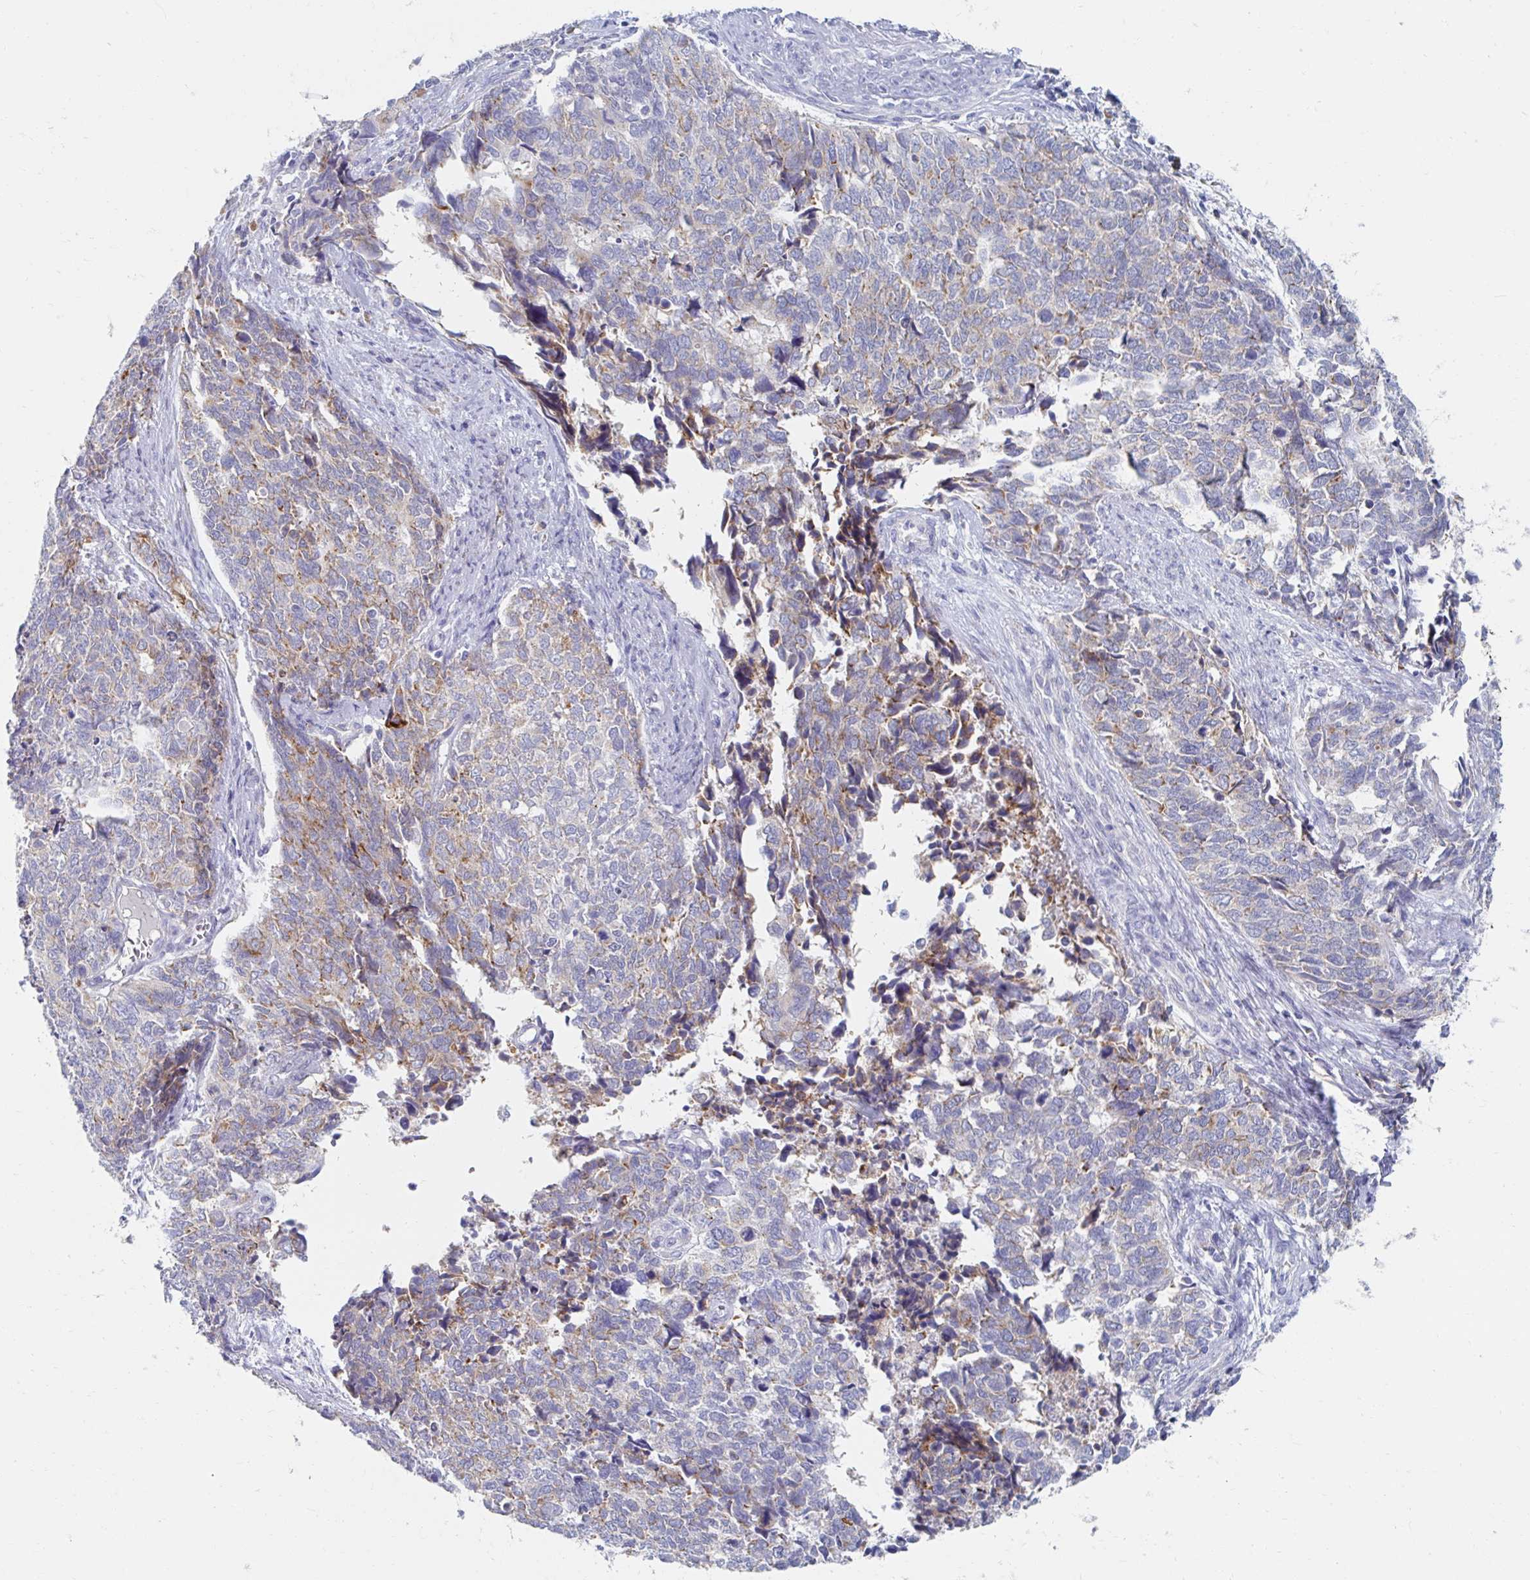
{"staining": {"intensity": "moderate", "quantity": "25%-75%", "location": "cytoplasmic/membranous"}, "tissue": "cervical cancer", "cell_type": "Tumor cells", "image_type": "cancer", "snomed": [{"axis": "morphology", "description": "Adenocarcinoma, NOS"}, {"axis": "topography", "description": "Cervix"}], "caption": "Immunohistochemical staining of cervical adenocarcinoma shows moderate cytoplasmic/membranous protein positivity in approximately 25%-75% of tumor cells.", "gene": "MYLK2", "patient": {"sex": "female", "age": 63}}